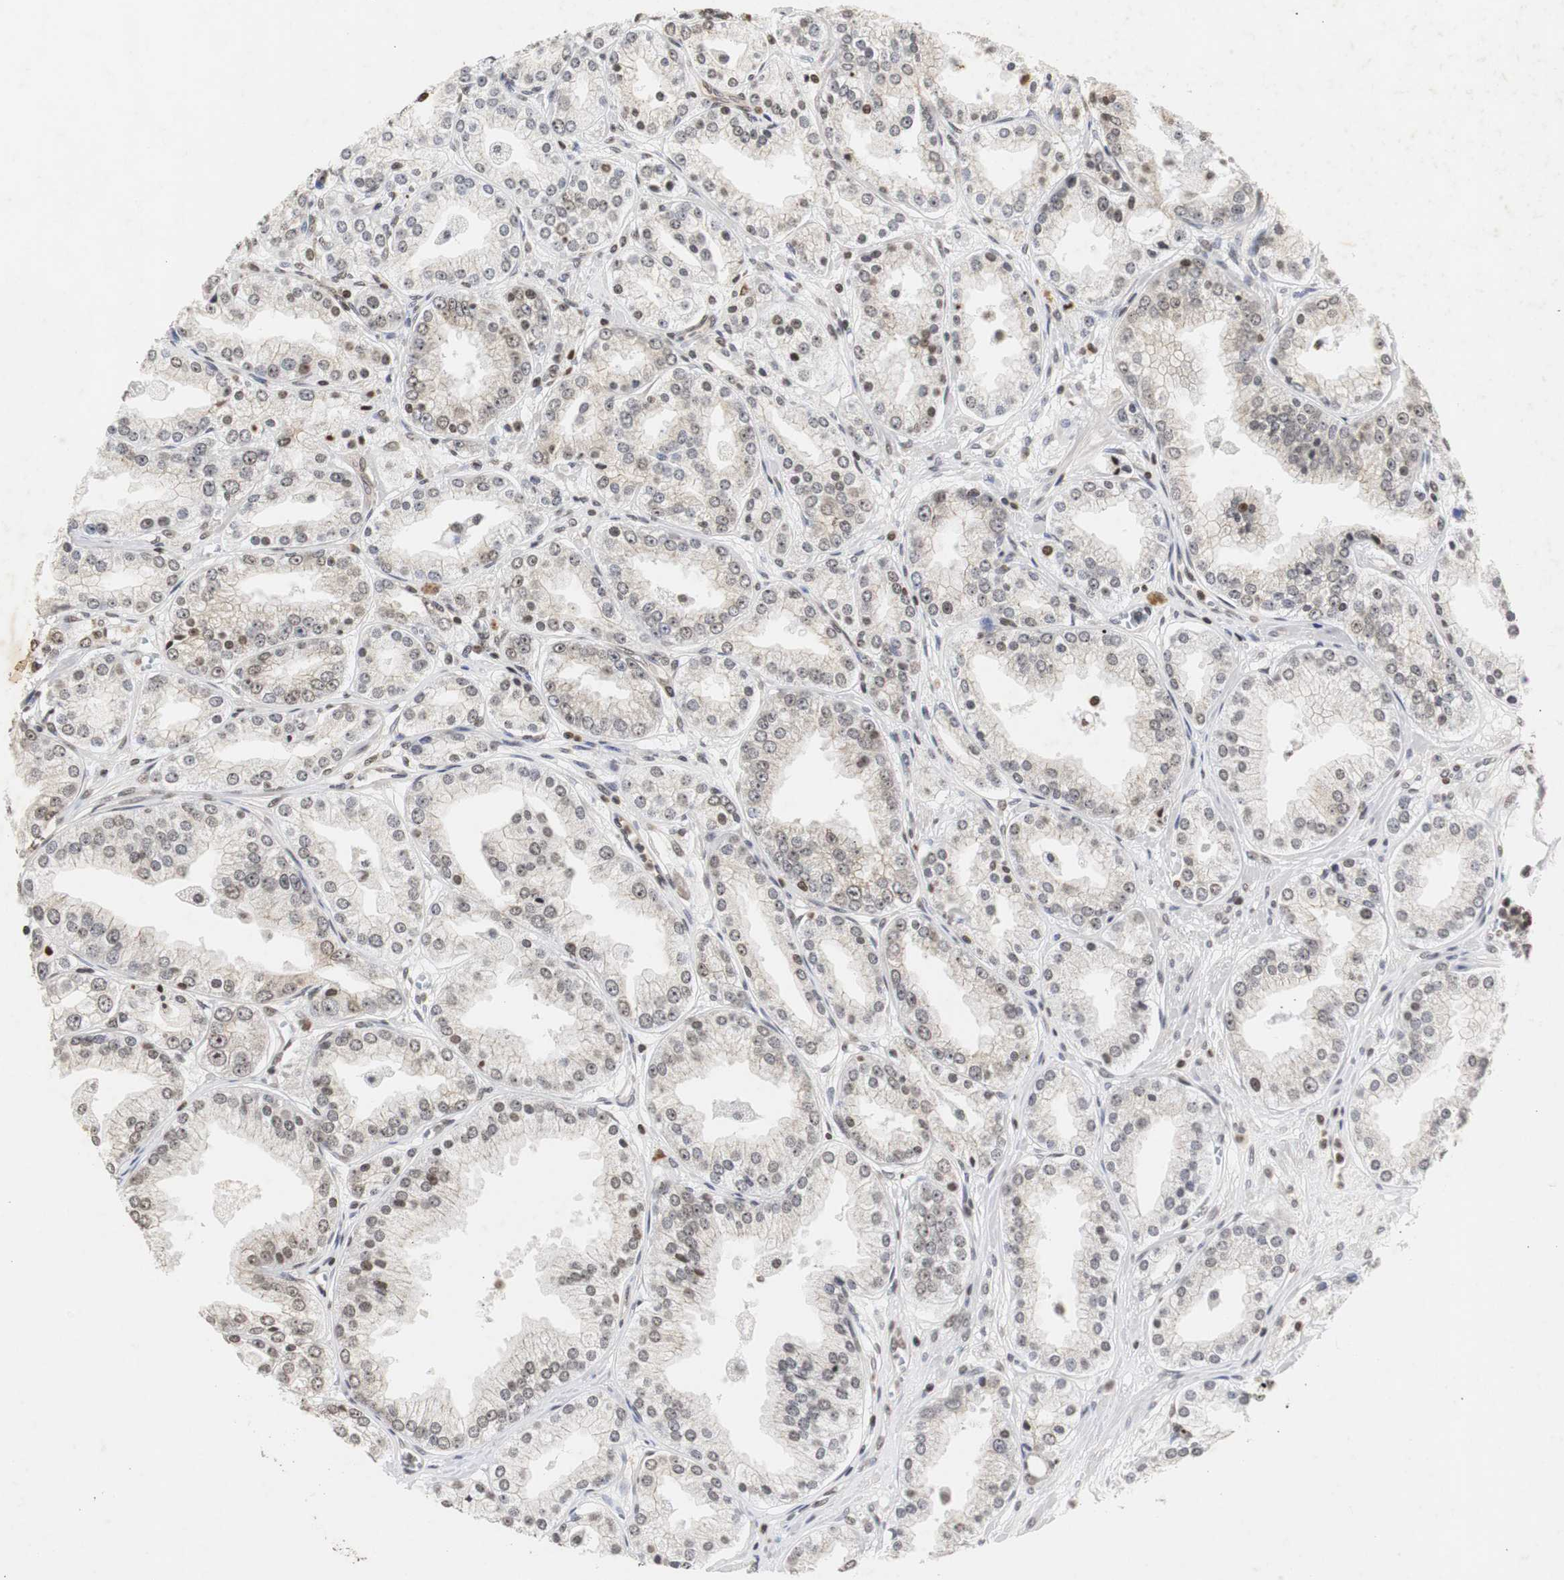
{"staining": {"intensity": "weak", "quantity": "<25%", "location": "nuclear"}, "tissue": "prostate cancer", "cell_type": "Tumor cells", "image_type": "cancer", "snomed": [{"axis": "morphology", "description": "Adenocarcinoma, High grade"}, {"axis": "topography", "description": "Prostate"}], "caption": "Immunohistochemistry (IHC) of prostate cancer displays no staining in tumor cells.", "gene": "ZFC3H1", "patient": {"sex": "male", "age": 61}}